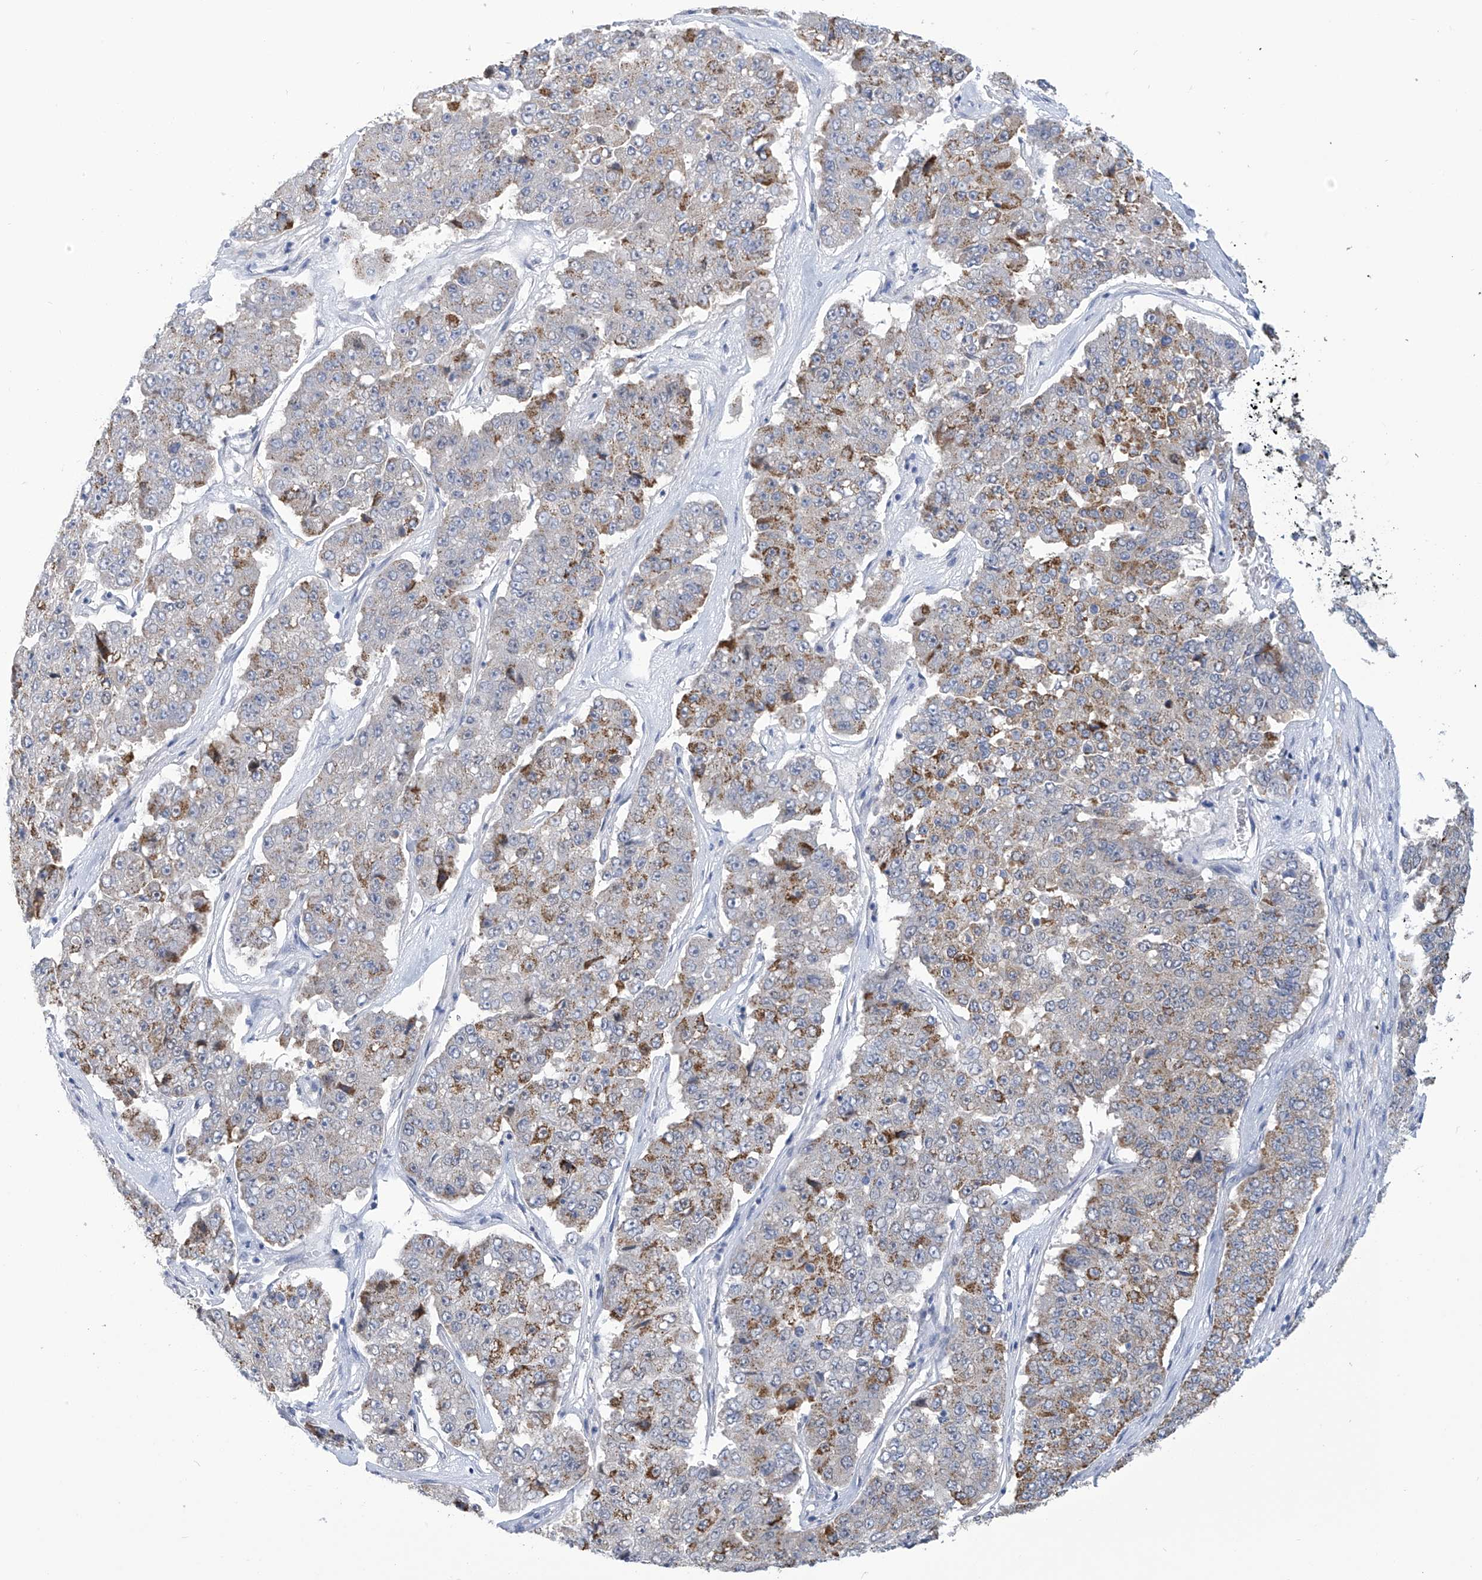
{"staining": {"intensity": "moderate", "quantity": "25%-75%", "location": "cytoplasmic/membranous"}, "tissue": "pancreatic cancer", "cell_type": "Tumor cells", "image_type": "cancer", "snomed": [{"axis": "morphology", "description": "Adenocarcinoma, NOS"}, {"axis": "topography", "description": "Pancreas"}], "caption": "Immunohistochemical staining of human pancreatic cancer (adenocarcinoma) displays medium levels of moderate cytoplasmic/membranous protein positivity in approximately 25%-75% of tumor cells. The staining was performed using DAB (3,3'-diaminobenzidine), with brown indicating positive protein expression. Nuclei are stained blue with hematoxylin.", "gene": "IBA57", "patient": {"sex": "male", "age": 50}}